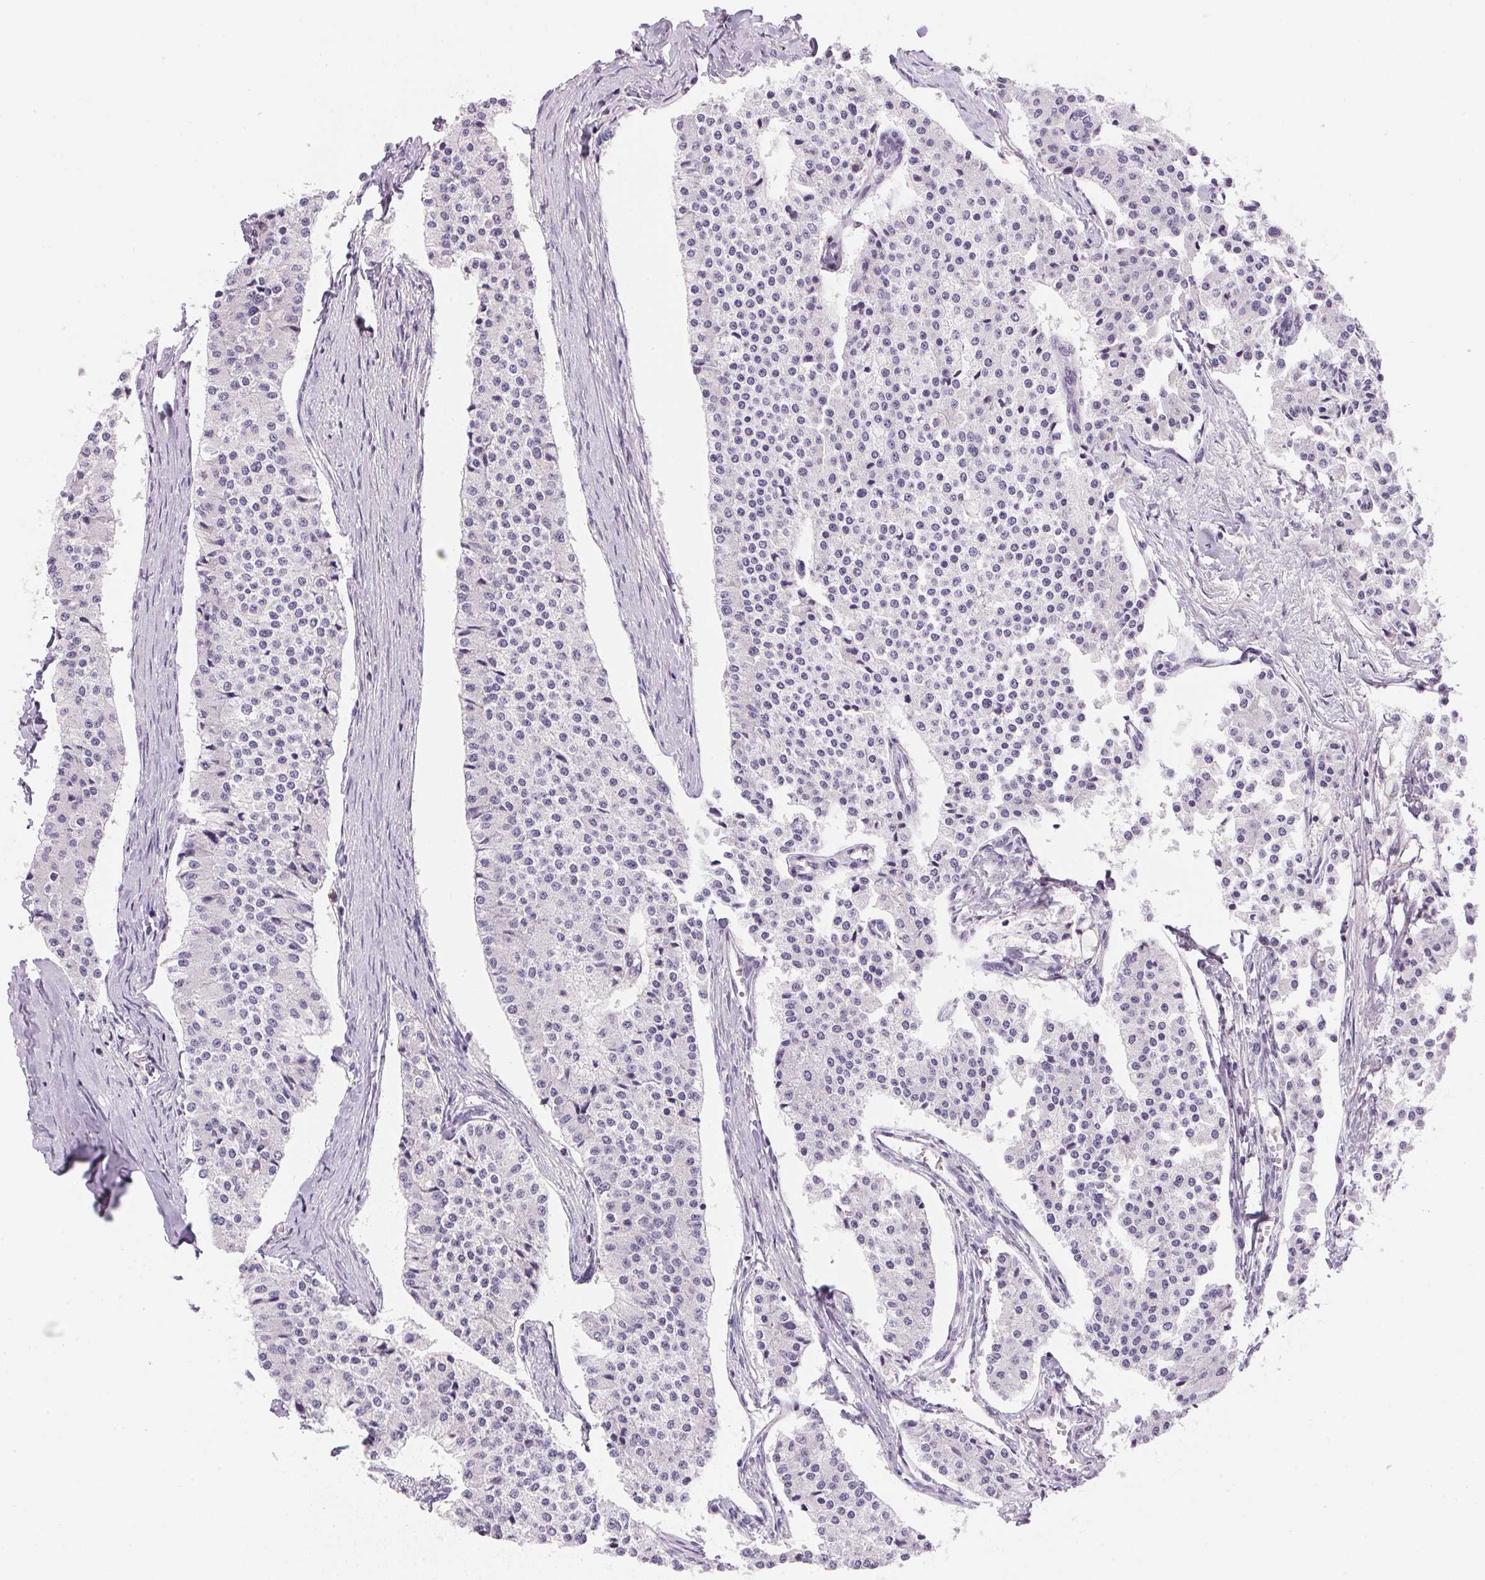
{"staining": {"intensity": "negative", "quantity": "none", "location": "none"}, "tissue": "carcinoid", "cell_type": "Tumor cells", "image_type": "cancer", "snomed": [{"axis": "morphology", "description": "Carcinoid, malignant, NOS"}, {"axis": "topography", "description": "Colon"}], "caption": "DAB immunohistochemical staining of malignant carcinoid shows no significant positivity in tumor cells.", "gene": "ECPAS", "patient": {"sex": "female", "age": 52}}